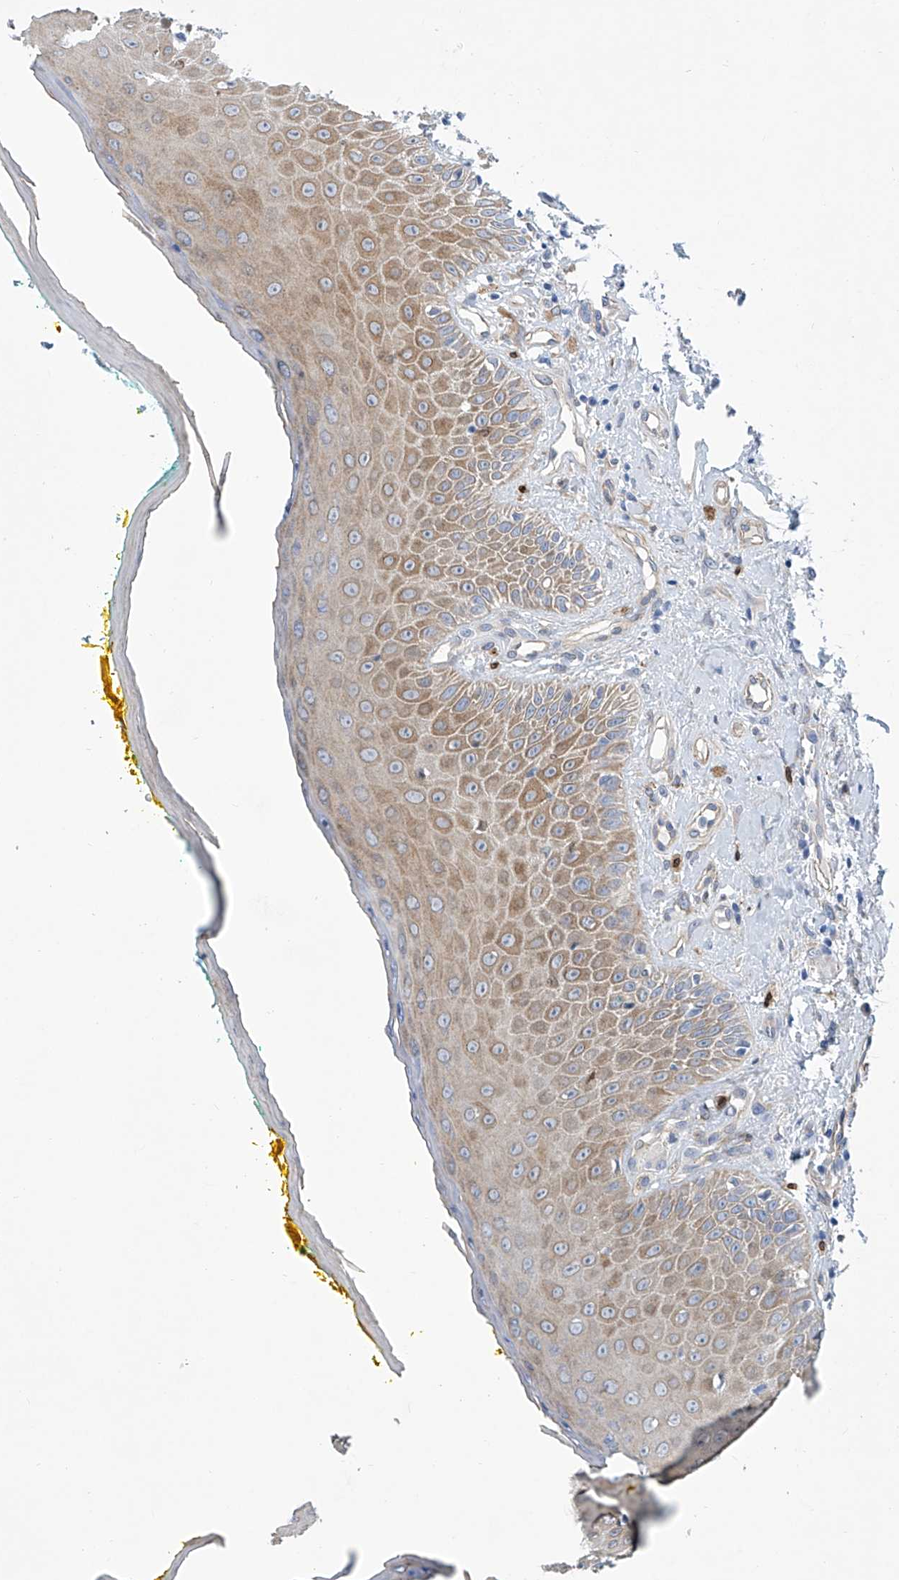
{"staining": {"intensity": "moderate", "quantity": "25%-75%", "location": "cytoplasmic/membranous"}, "tissue": "oral mucosa", "cell_type": "Squamous epithelial cells", "image_type": "normal", "snomed": [{"axis": "morphology", "description": "Normal tissue, NOS"}, {"axis": "topography", "description": "Oral tissue"}], "caption": "Oral mucosa stained with immunohistochemistry (IHC) shows moderate cytoplasmic/membranous expression in approximately 25%-75% of squamous epithelial cells. The protein is shown in brown color, while the nuclei are stained blue.", "gene": "TNN", "patient": {"sex": "female", "age": 70}}